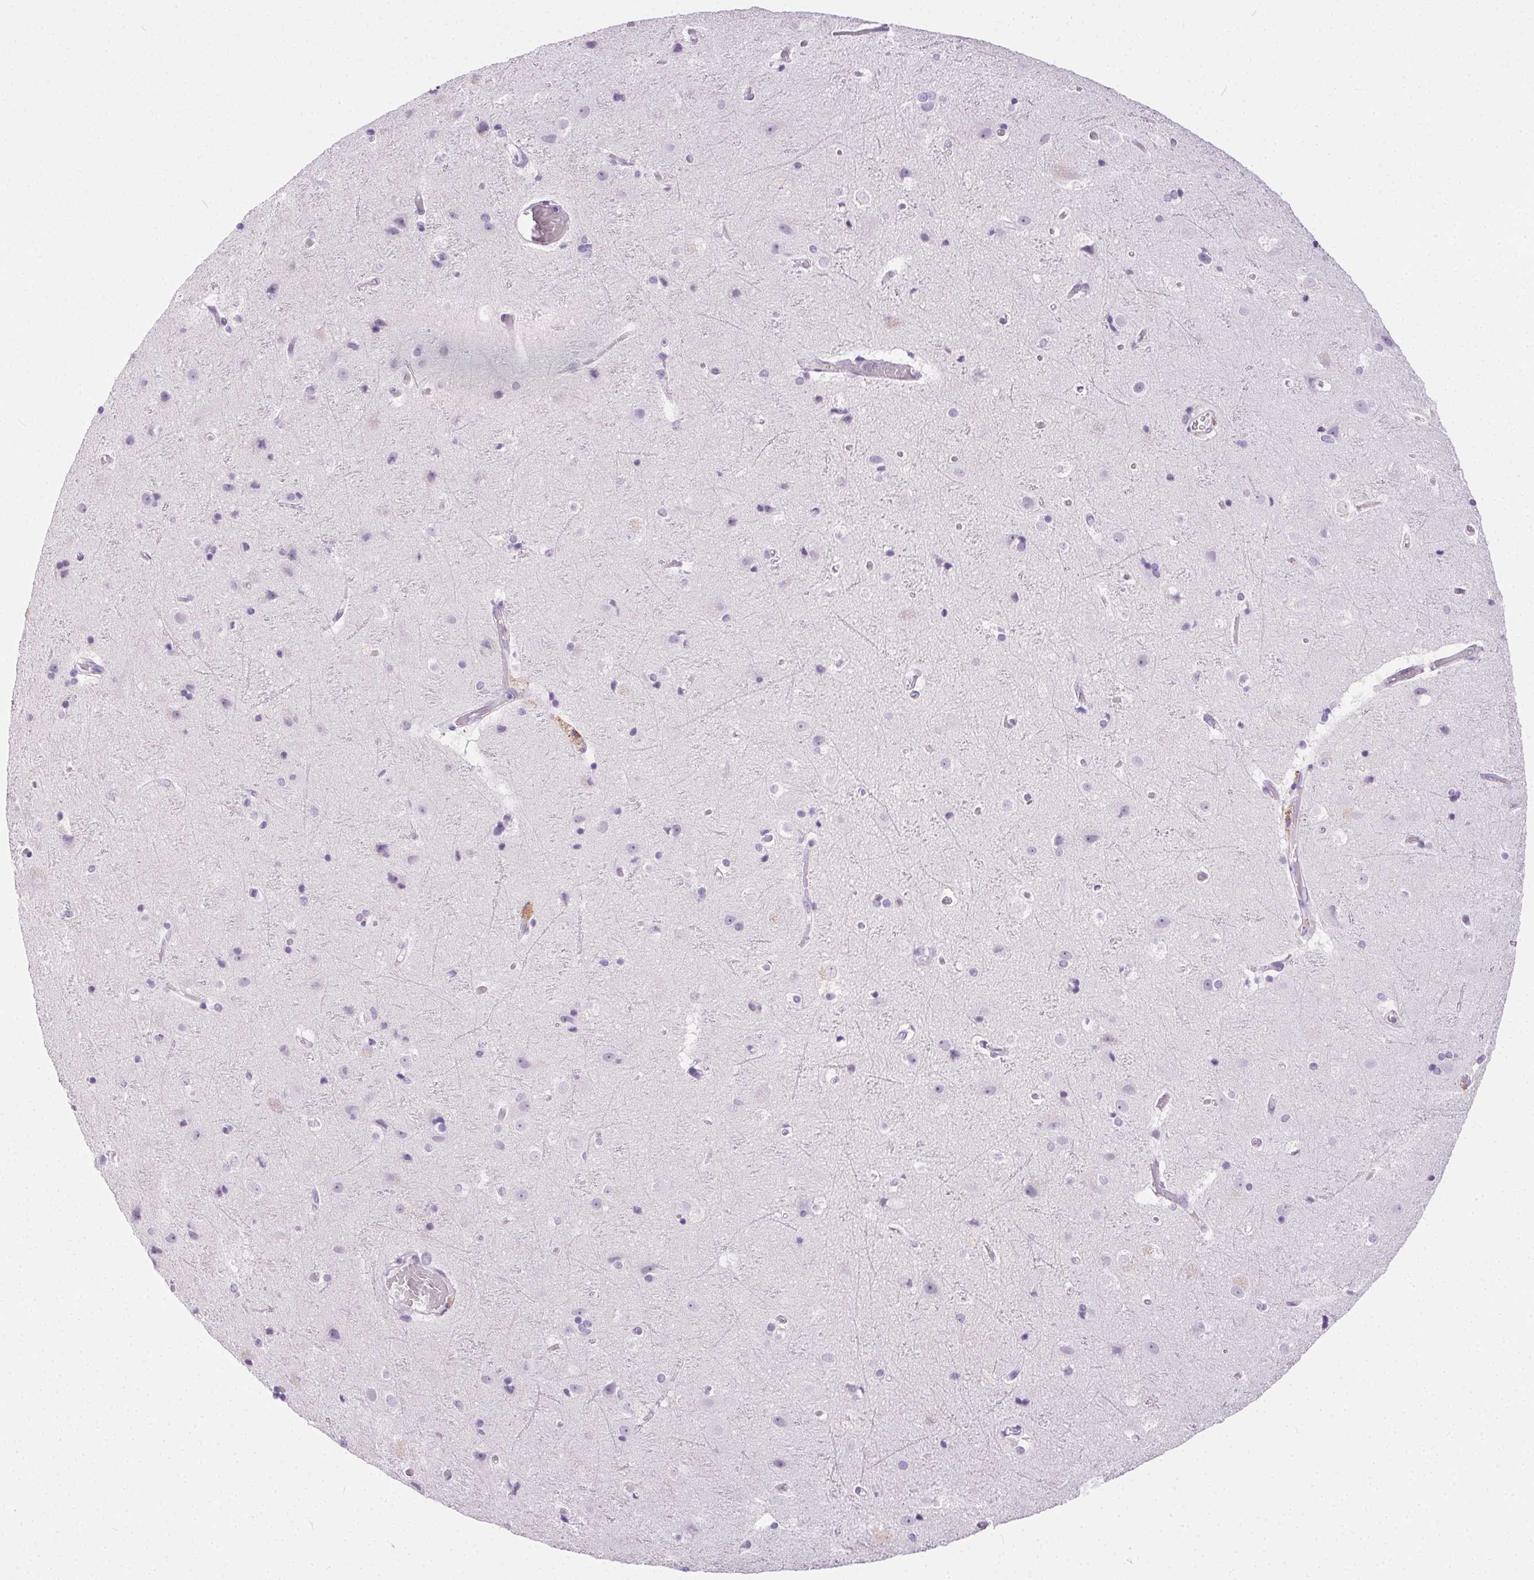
{"staining": {"intensity": "negative", "quantity": "none", "location": "none"}, "tissue": "cerebral cortex", "cell_type": "Endothelial cells", "image_type": "normal", "snomed": [{"axis": "morphology", "description": "Normal tissue, NOS"}, {"axis": "topography", "description": "Cerebral cortex"}], "caption": "Endothelial cells are negative for brown protein staining in normal cerebral cortex. (DAB IHC visualized using brightfield microscopy, high magnification).", "gene": "C20orf85", "patient": {"sex": "female", "age": 52}}